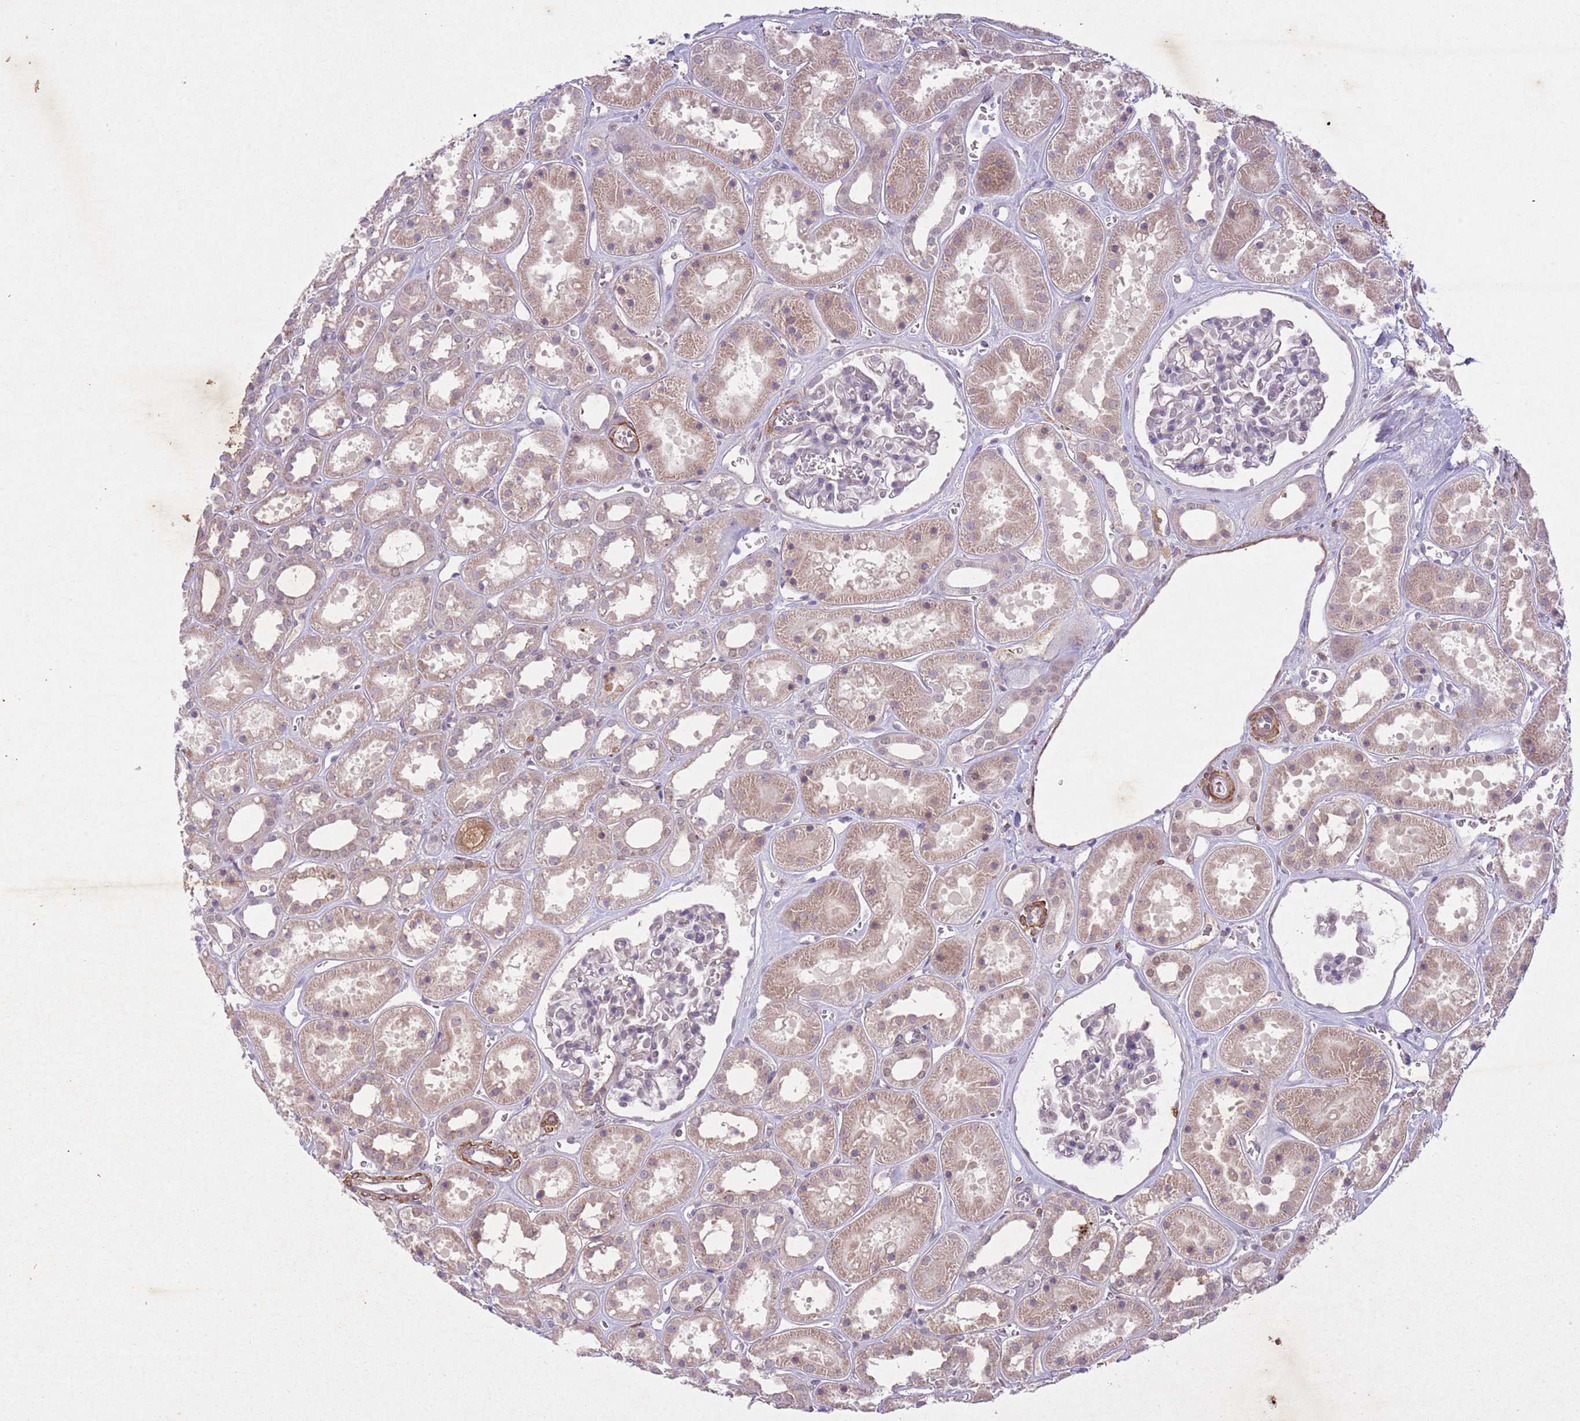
{"staining": {"intensity": "negative", "quantity": "none", "location": "none"}, "tissue": "kidney", "cell_type": "Cells in glomeruli", "image_type": "normal", "snomed": [{"axis": "morphology", "description": "Normal tissue, NOS"}, {"axis": "topography", "description": "Kidney"}], "caption": "The micrograph displays no staining of cells in glomeruli in benign kidney. (Immunohistochemistry, brightfield microscopy, high magnification).", "gene": "CCNI", "patient": {"sex": "female", "age": 41}}